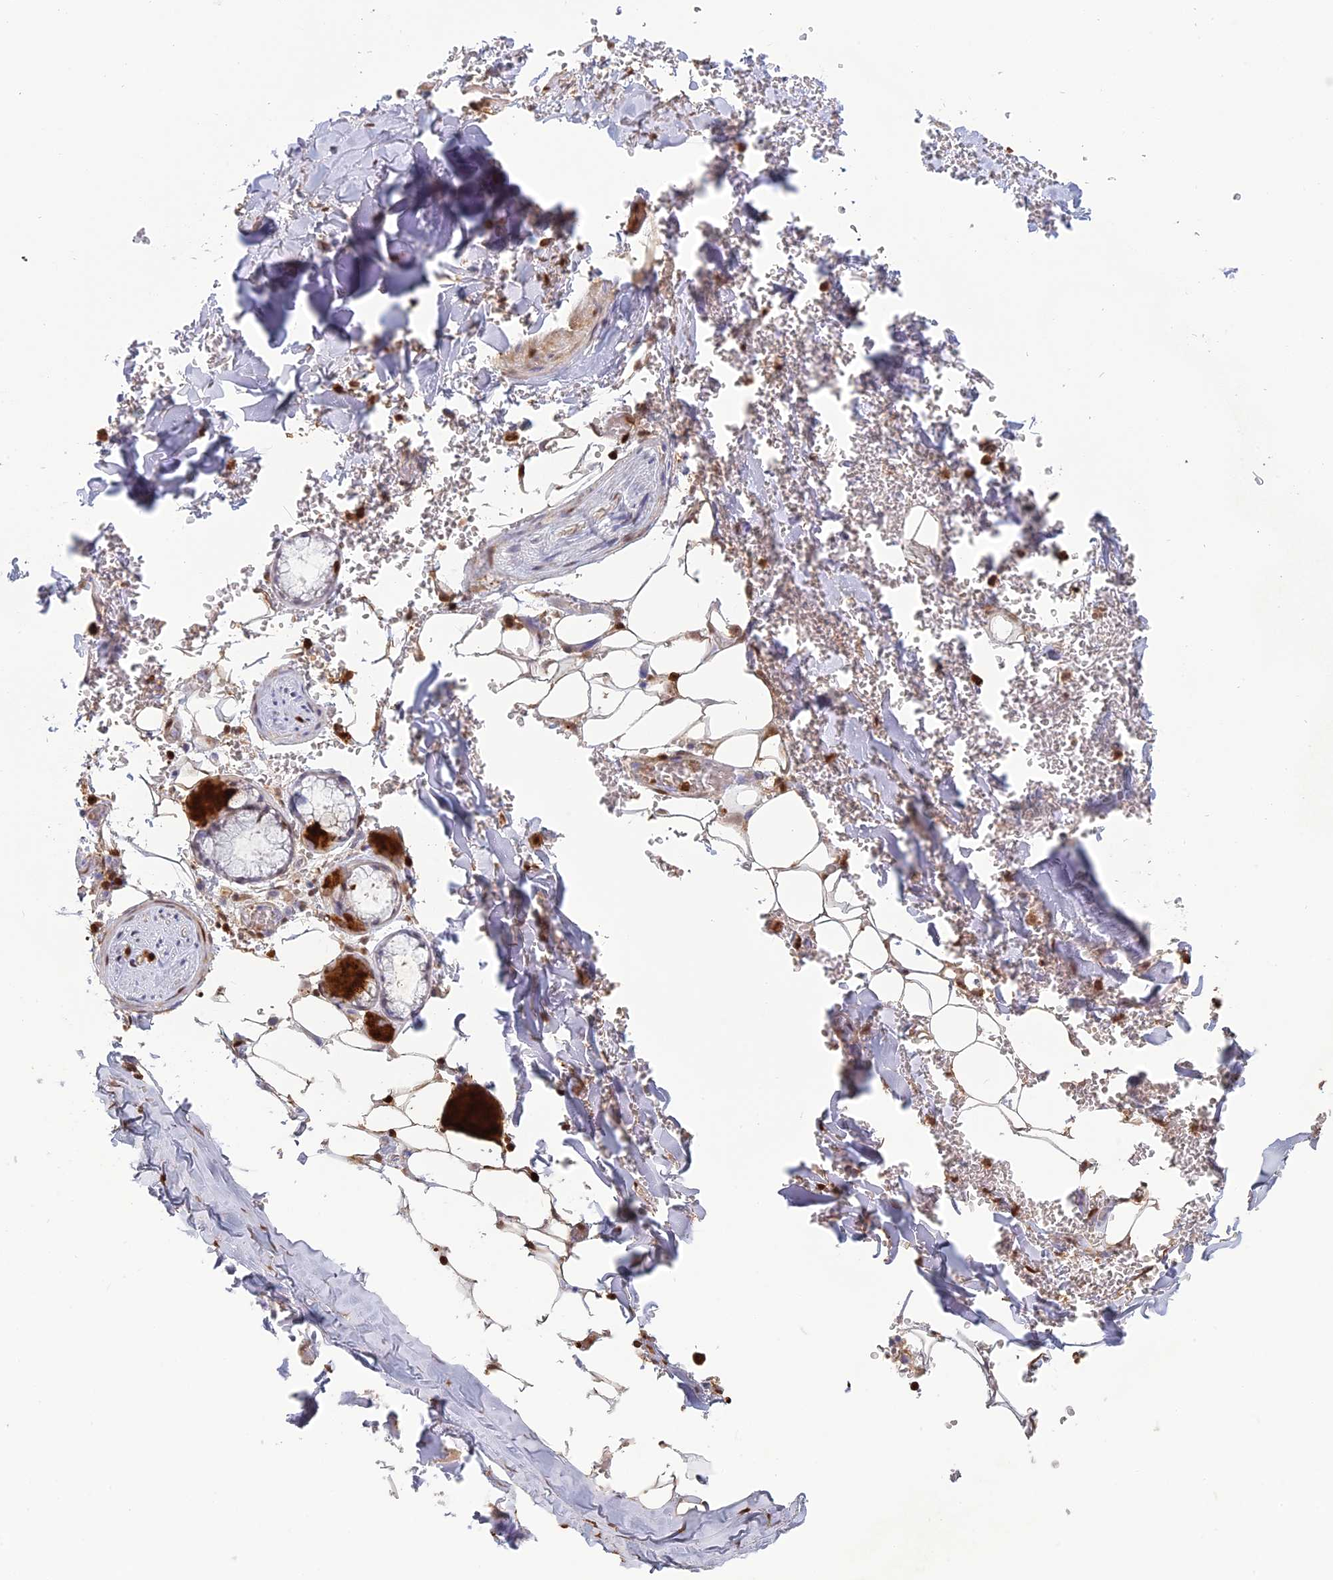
{"staining": {"intensity": "negative", "quantity": "none", "location": "none"}, "tissue": "adipose tissue", "cell_type": "Adipocytes", "image_type": "normal", "snomed": [{"axis": "morphology", "description": "Normal tissue, NOS"}, {"axis": "topography", "description": "Lymph node"}, {"axis": "topography", "description": "Bronchus"}], "caption": "Adipocytes are negative for protein expression in normal human adipose tissue. (DAB (3,3'-diaminobenzidine) immunohistochemistry visualized using brightfield microscopy, high magnification).", "gene": "PGBD4", "patient": {"sex": "male", "age": 63}}